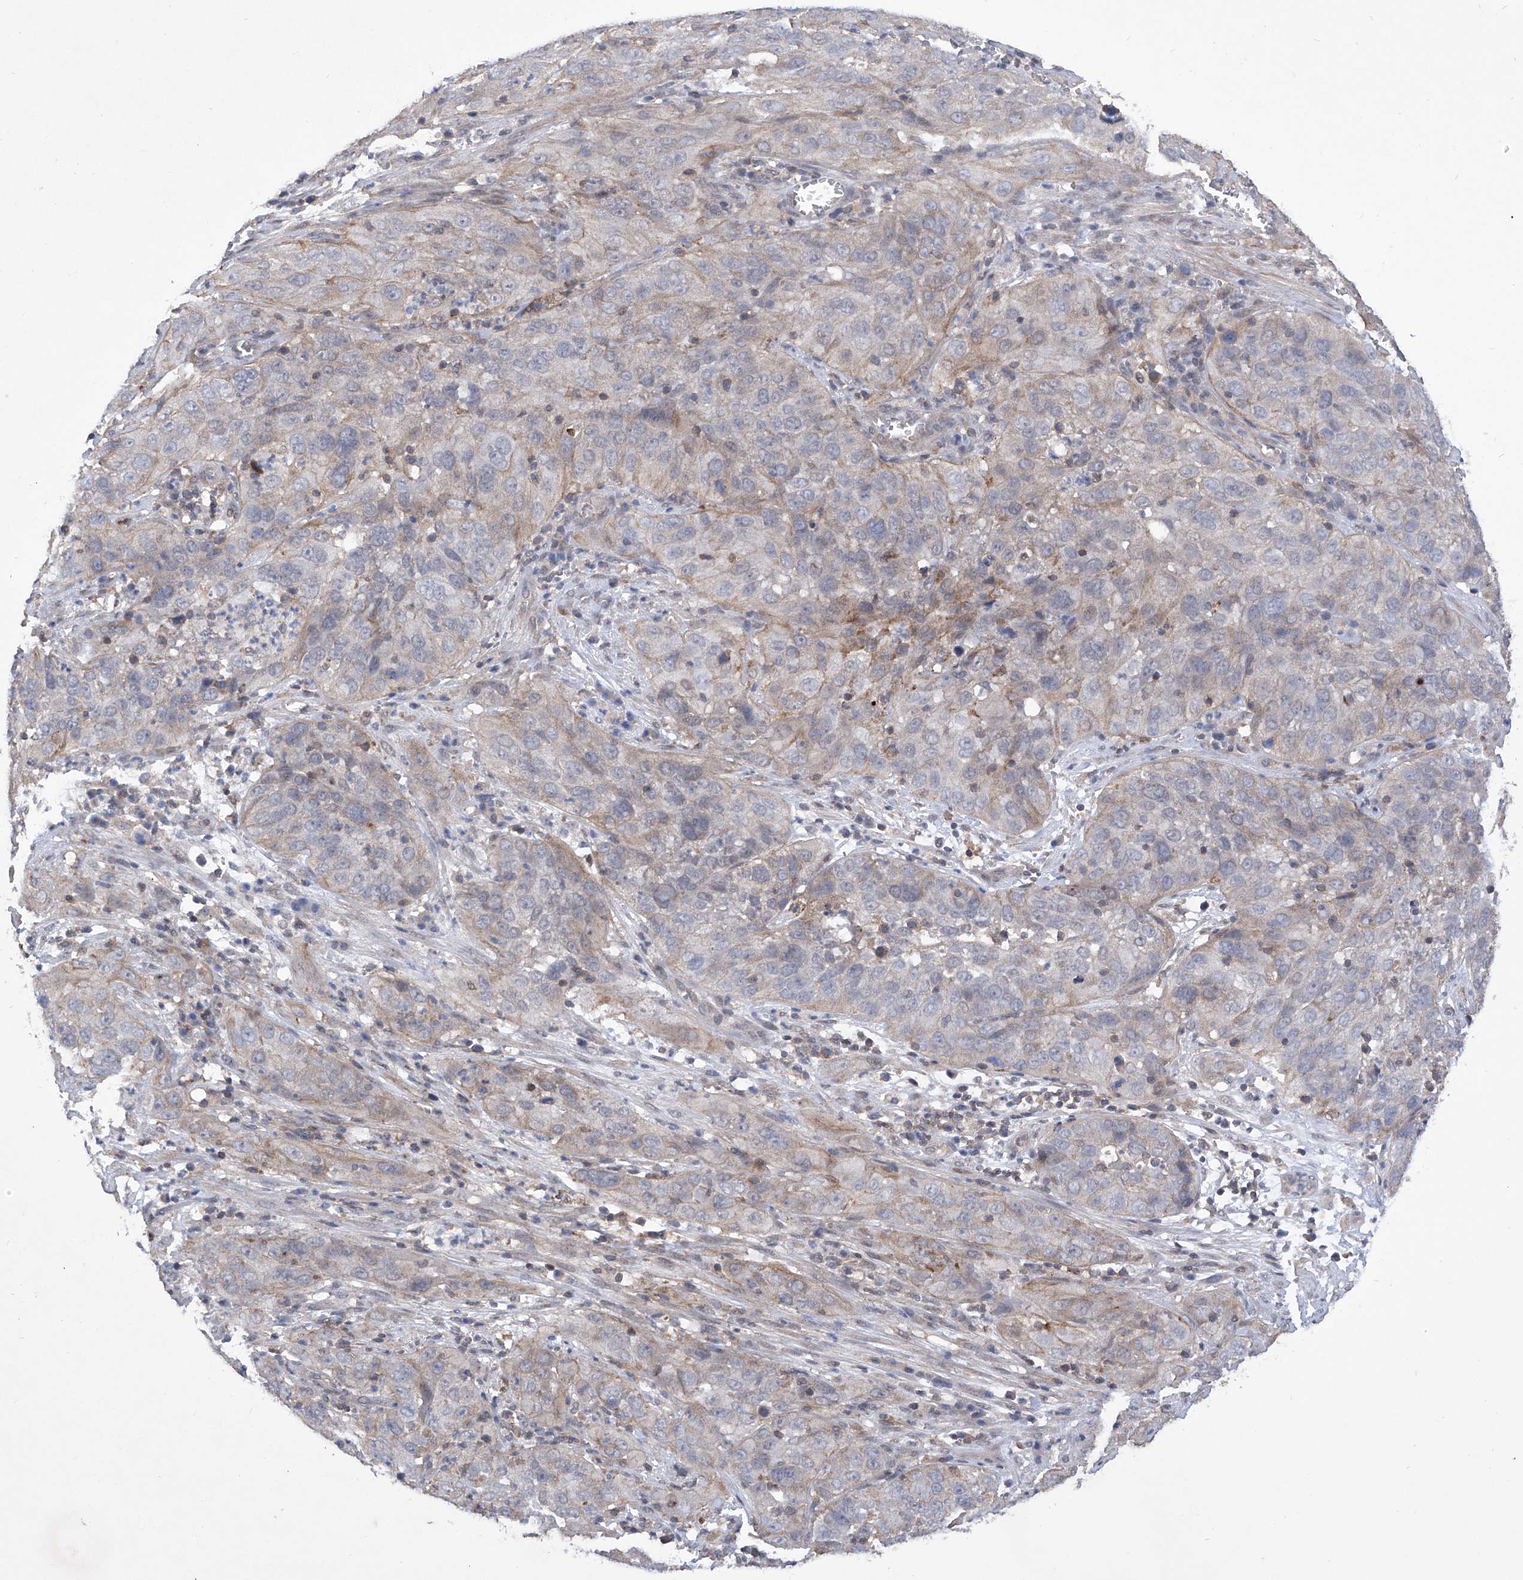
{"staining": {"intensity": "weak", "quantity": "<25%", "location": "cytoplasmic/membranous"}, "tissue": "cervical cancer", "cell_type": "Tumor cells", "image_type": "cancer", "snomed": [{"axis": "morphology", "description": "Squamous cell carcinoma, NOS"}, {"axis": "topography", "description": "Cervix"}], "caption": "Immunohistochemistry (IHC) of human cervical cancer demonstrates no expression in tumor cells.", "gene": "KIFC2", "patient": {"sex": "female", "age": 32}}